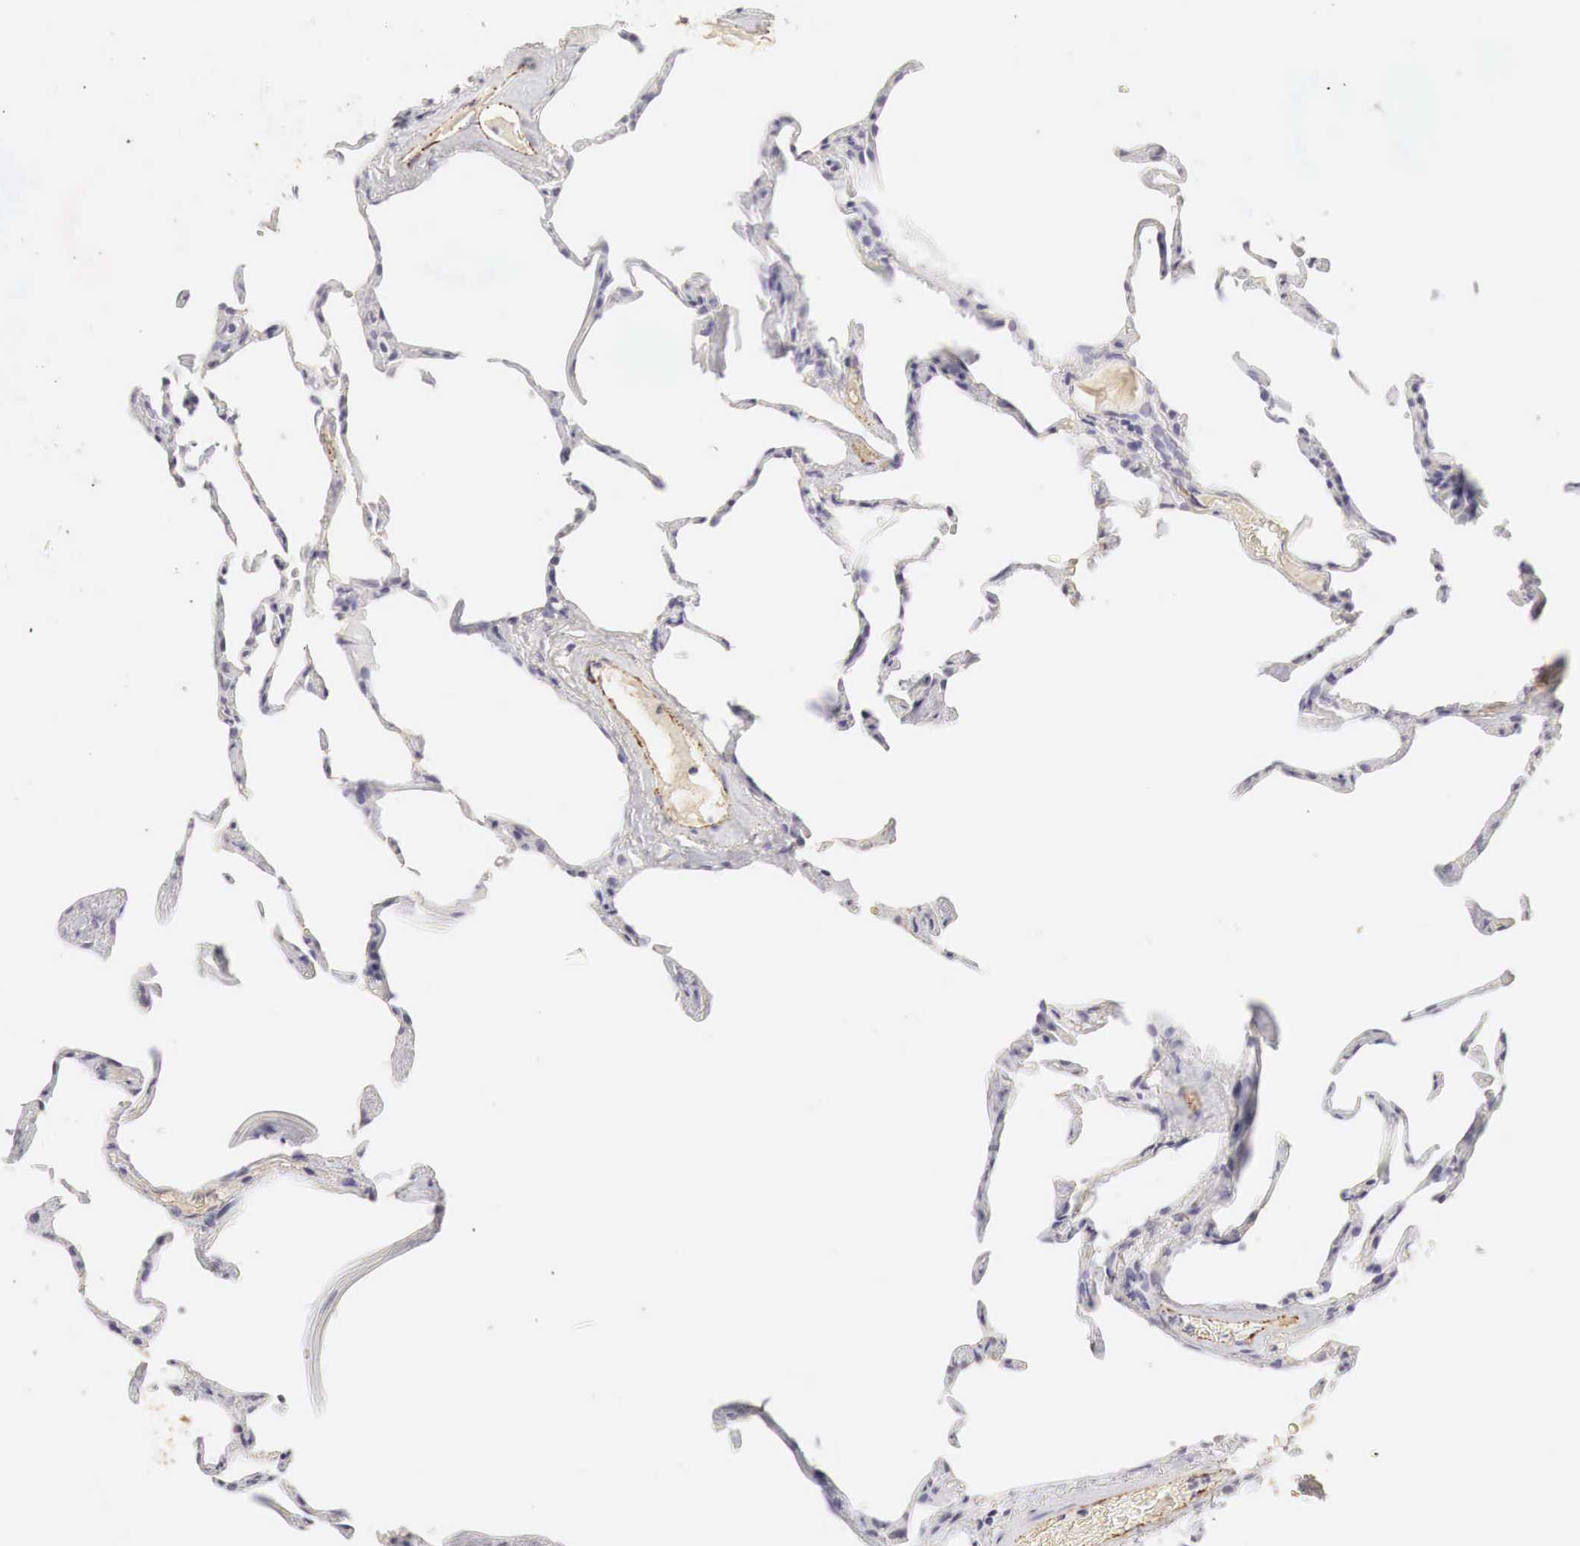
{"staining": {"intensity": "negative", "quantity": "none", "location": "none"}, "tissue": "lung", "cell_type": "Alveolar cells", "image_type": "normal", "snomed": [{"axis": "morphology", "description": "Normal tissue, NOS"}, {"axis": "topography", "description": "Lung"}], "caption": "Immunohistochemical staining of unremarkable human lung shows no significant positivity in alveolar cells.", "gene": "OTC", "patient": {"sex": "female", "age": 75}}